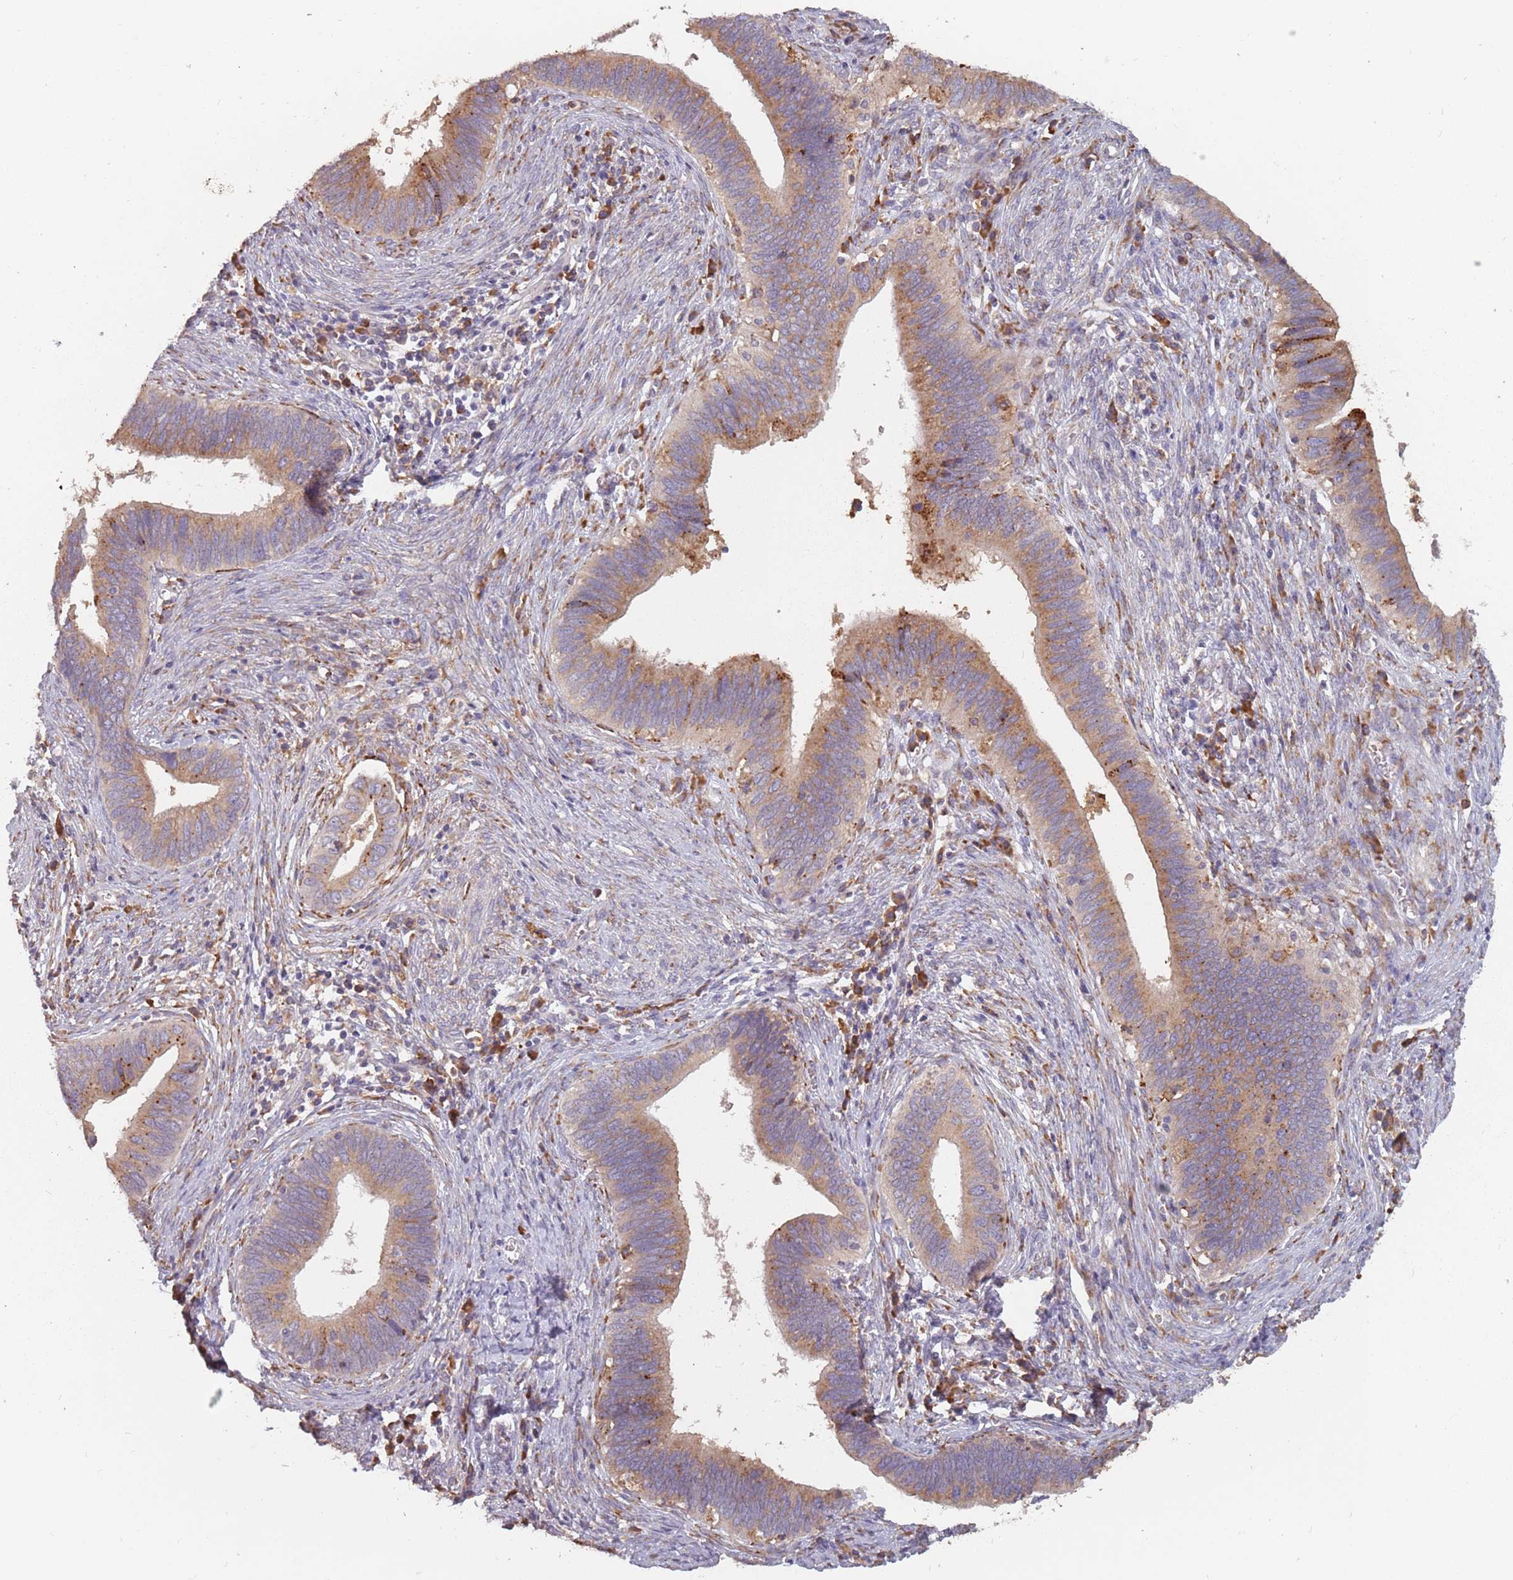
{"staining": {"intensity": "moderate", "quantity": ">75%", "location": "cytoplasmic/membranous"}, "tissue": "cervical cancer", "cell_type": "Tumor cells", "image_type": "cancer", "snomed": [{"axis": "morphology", "description": "Adenocarcinoma, NOS"}, {"axis": "topography", "description": "Cervix"}], "caption": "Immunohistochemical staining of human cervical adenocarcinoma reveals medium levels of moderate cytoplasmic/membranous staining in about >75% of tumor cells.", "gene": "RPS9", "patient": {"sex": "female", "age": 42}}